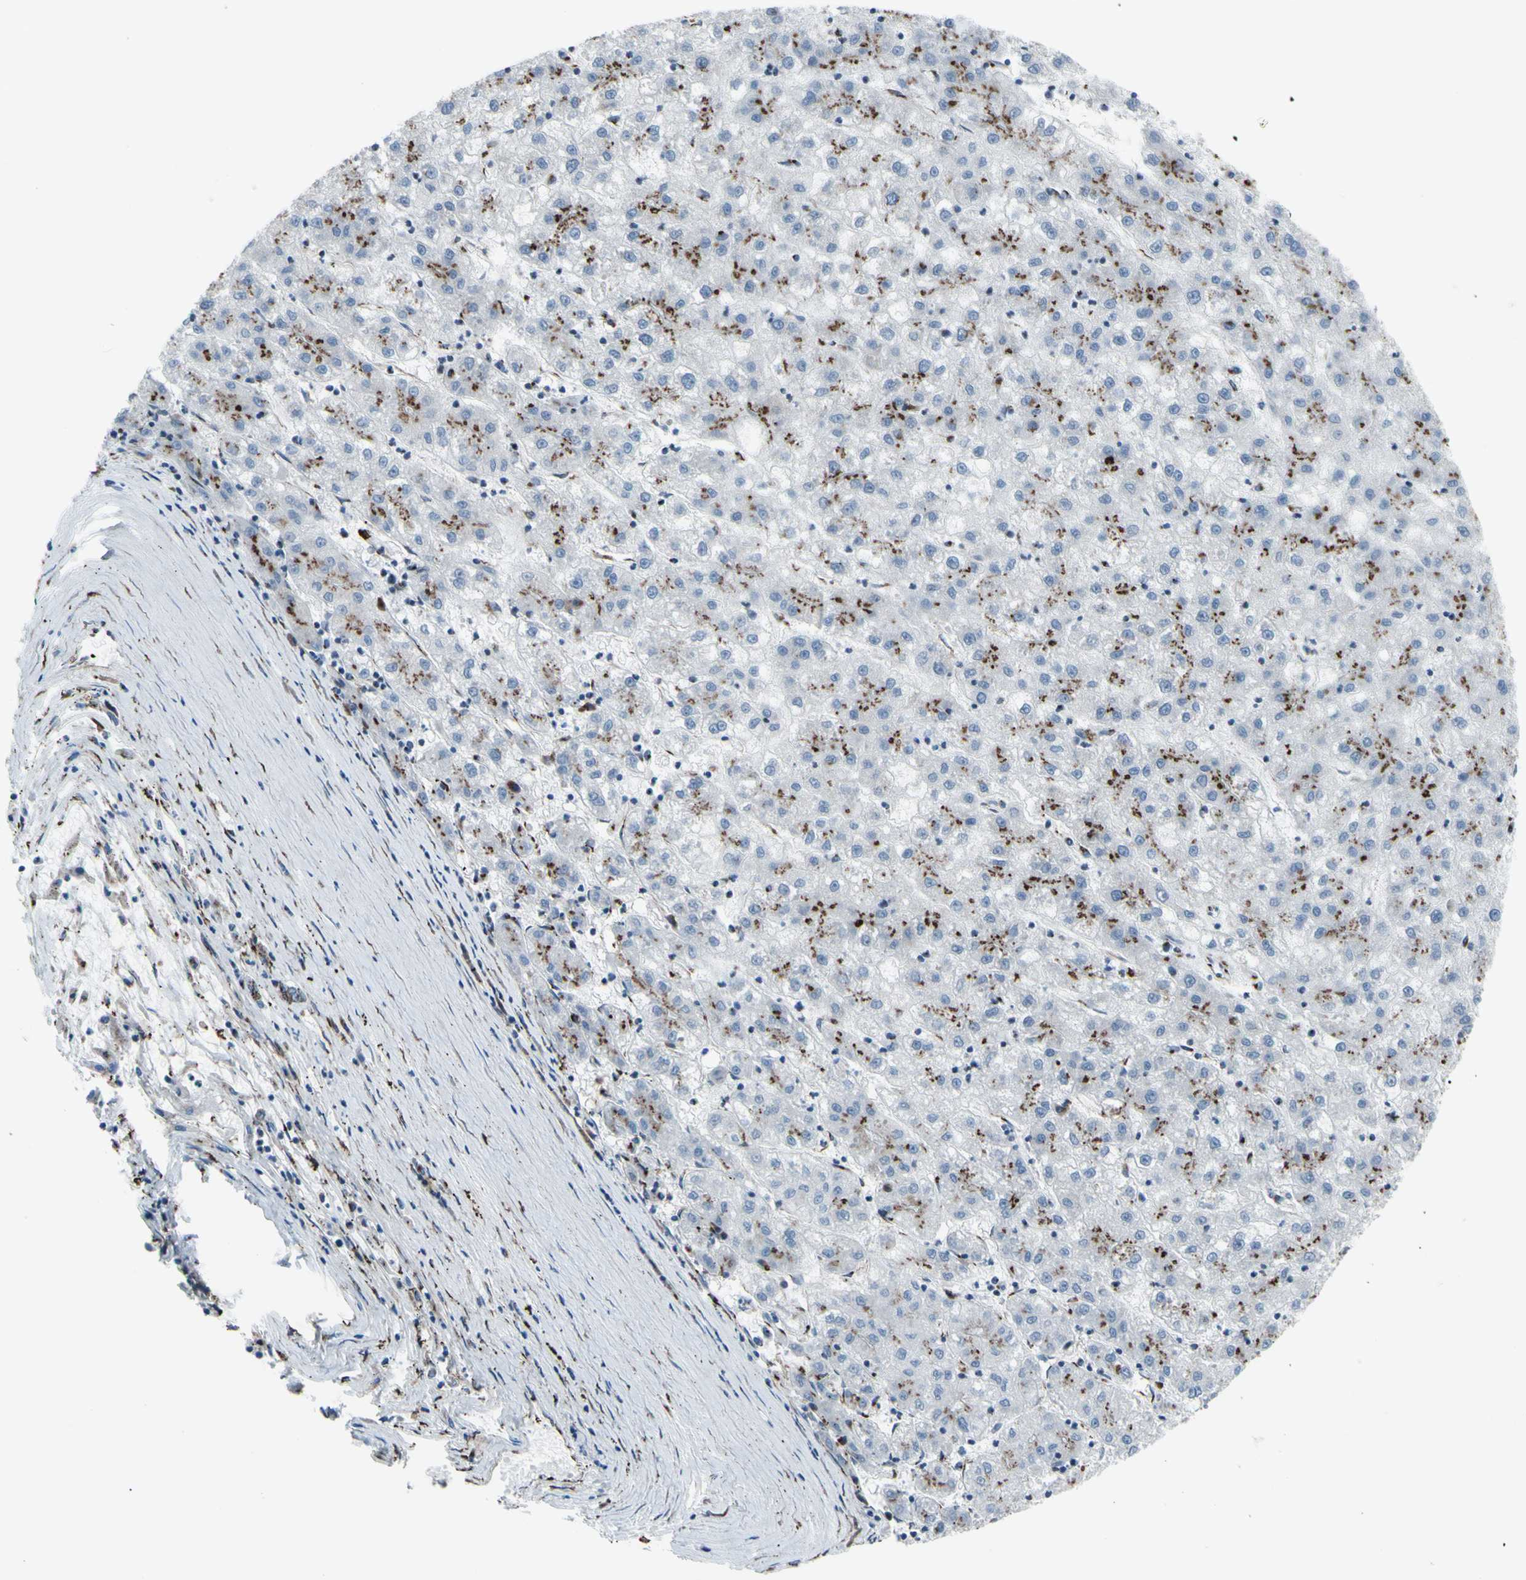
{"staining": {"intensity": "strong", "quantity": "25%-75%", "location": "cytoplasmic/membranous"}, "tissue": "liver cancer", "cell_type": "Tumor cells", "image_type": "cancer", "snomed": [{"axis": "morphology", "description": "Carcinoma, Hepatocellular, NOS"}, {"axis": "topography", "description": "Liver"}], "caption": "A histopathology image of human liver cancer stained for a protein shows strong cytoplasmic/membranous brown staining in tumor cells.", "gene": "GLG1", "patient": {"sex": "male", "age": 72}}